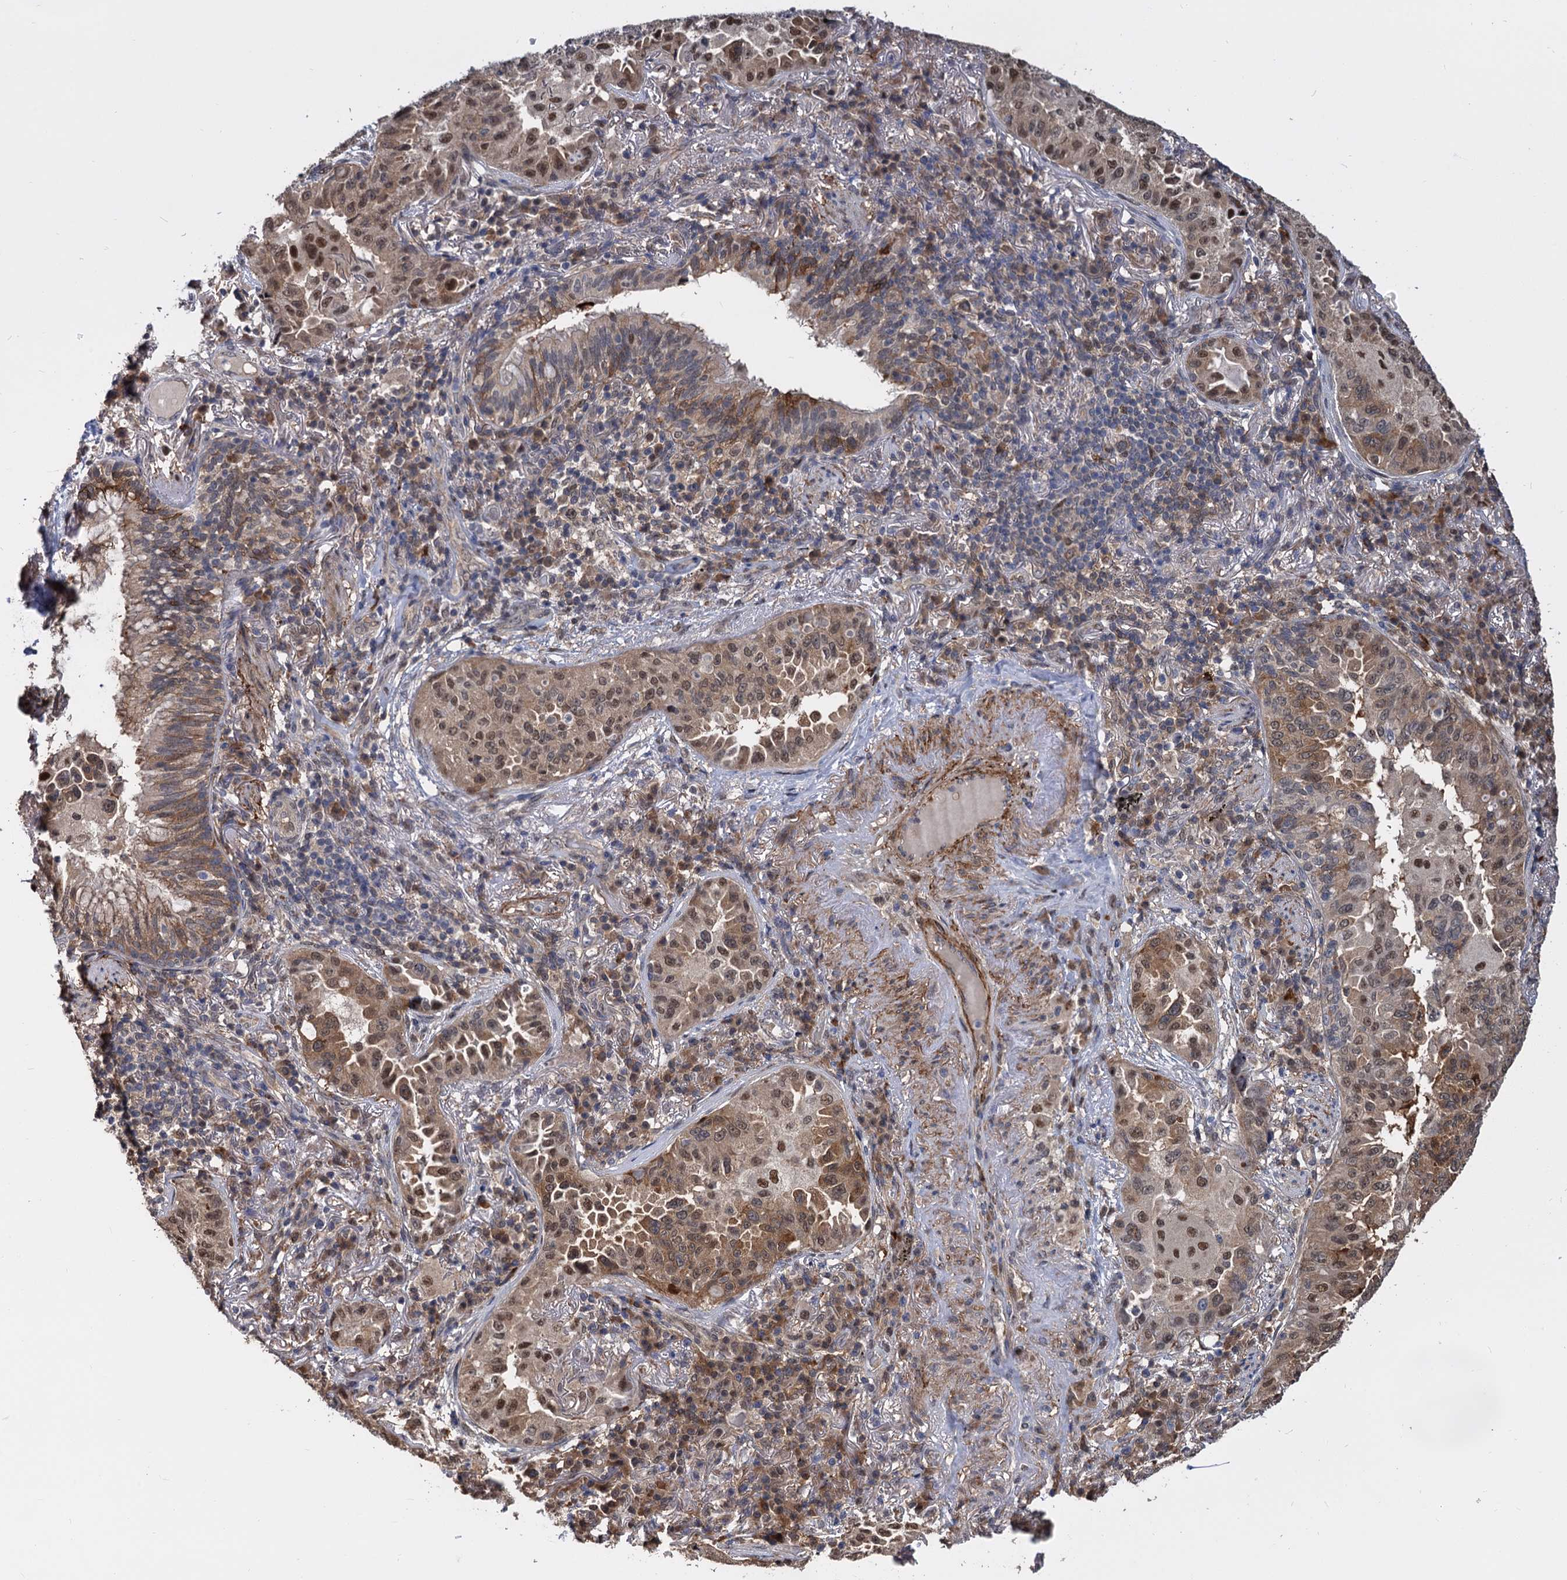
{"staining": {"intensity": "moderate", "quantity": ">75%", "location": "cytoplasmic/membranous,nuclear"}, "tissue": "lung cancer", "cell_type": "Tumor cells", "image_type": "cancer", "snomed": [{"axis": "morphology", "description": "Adenocarcinoma, NOS"}, {"axis": "topography", "description": "Lung"}], "caption": "The micrograph demonstrates immunohistochemical staining of adenocarcinoma (lung). There is moderate cytoplasmic/membranous and nuclear expression is seen in approximately >75% of tumor cells. (DAB (3,3'-diaminobenzidine) IHC with brightfield microscopy, high magnification).", "gene": "PSMD4", "patient": {"sex": "female", "age": 69}}